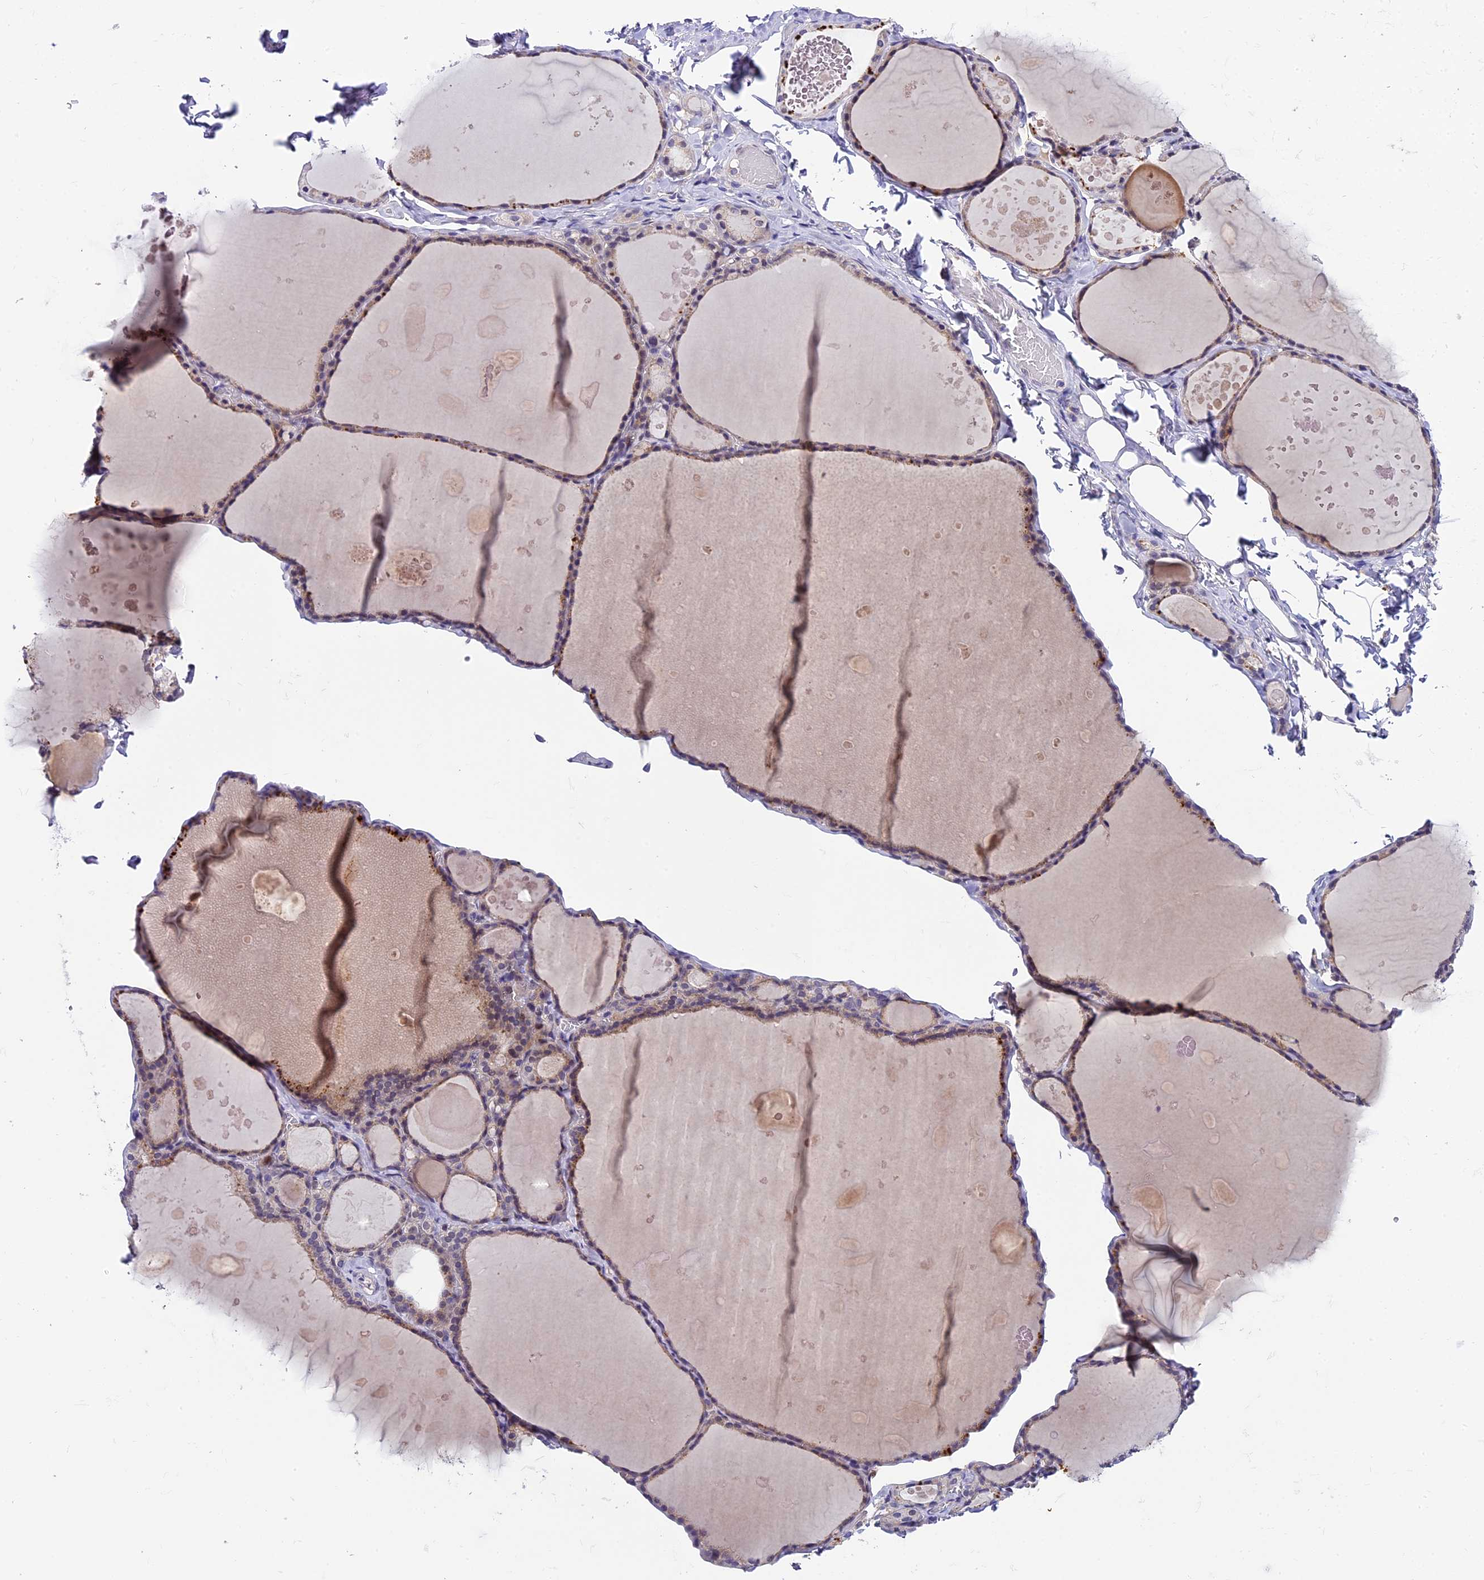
{"staining": {"intensity": "weak", "quantity": "25%-75%", "location": "cytoplasmic/membranous"}, "tissue": "thyroid gland", "cell_type": "Glandular cells", "image_type": "normal", "snomed": [{"axis": "morphology", "description": "Normal tissue, NOS"}, {"axis": "topography", "description": "Thyroid gland"}], "caption": "A high-resolution photomicrograph shows immunohistochemistry staining of normal thyroid gland, which reveals weak cytoplasmic/membranous positivity in about 25%-75% of glandular cells. The staining was performed using DAB, with brown indicating positive protein expression. Nuclei are stained blue with hematoxylin.", "gene": "ENKD1", "patient": {"sex": "male", "age": 56}}